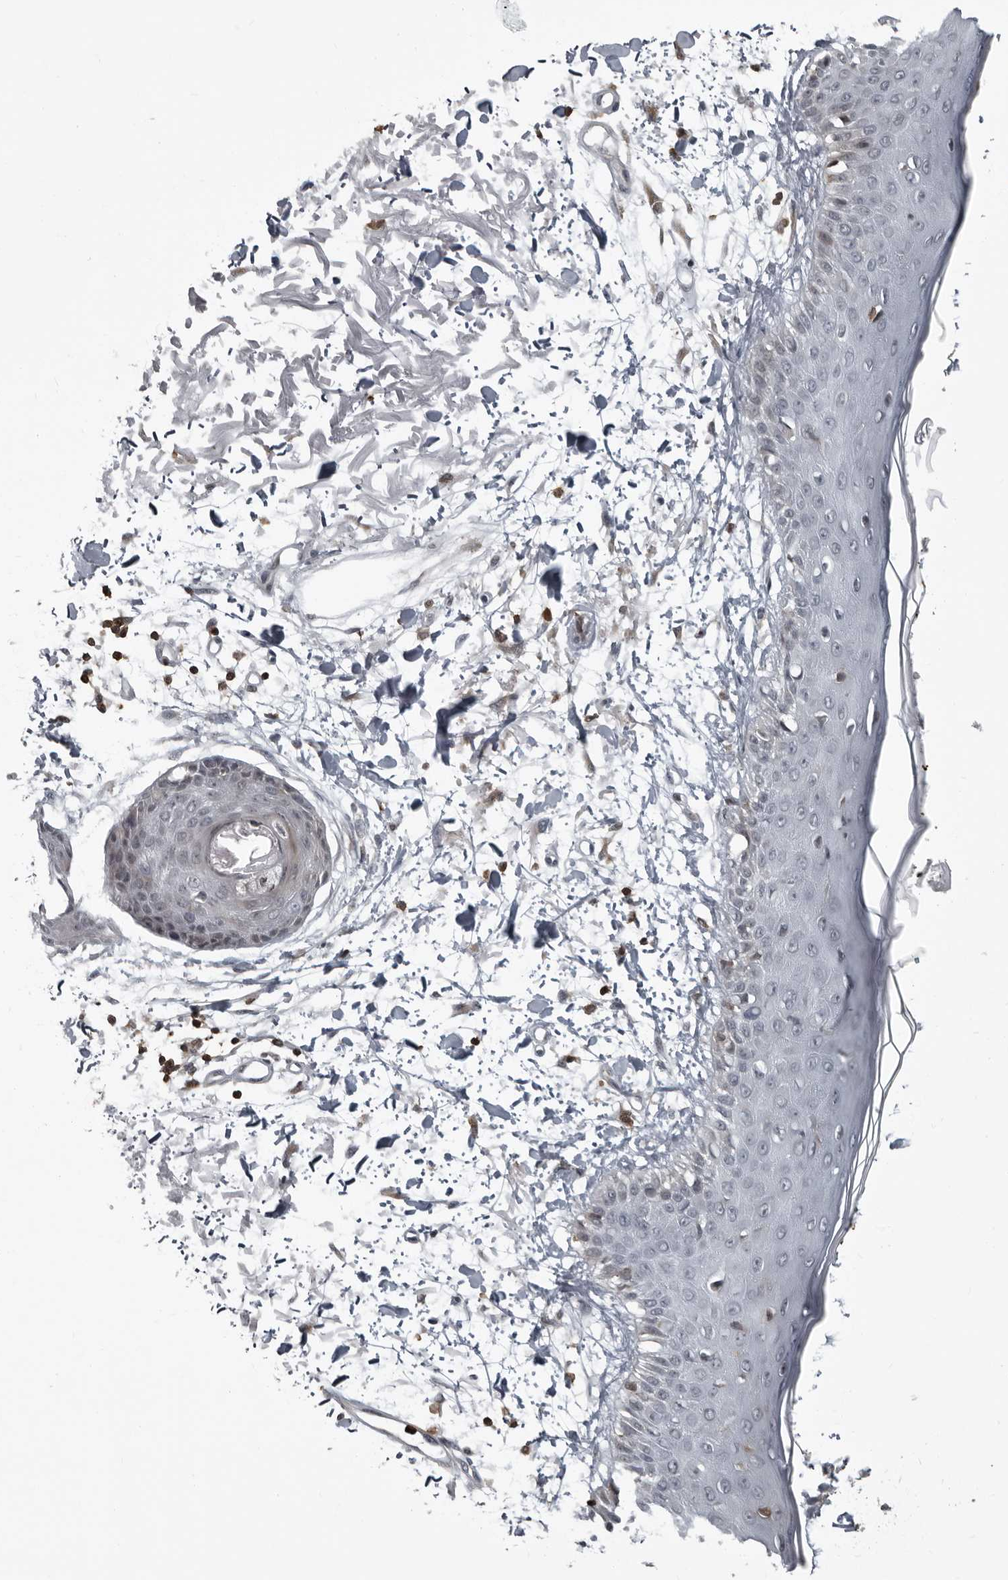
{"staining": {"intensity": "negative", "quantity": "none", "location": "none"}, "tissue": "skin", "cell_type": "Fibroblasts", "image_type": "normal", "snomed": [{"axis": "morphology", "description": "Normal tissue, NOS"}, {"axis": "morphology", "description": "Squamous cell carcinoma, NOS"}, {"axis": "topography", "description": "Skin"}, {"axis": "topography", "description": "Peripheral nerve tissue"}], "caption": "Immunohistochemistry (IHC) of normal skin demonstrates no staining in fibroblasts.", "gene": "RTCA", "patient": {"sex": "male", "age": 83}}